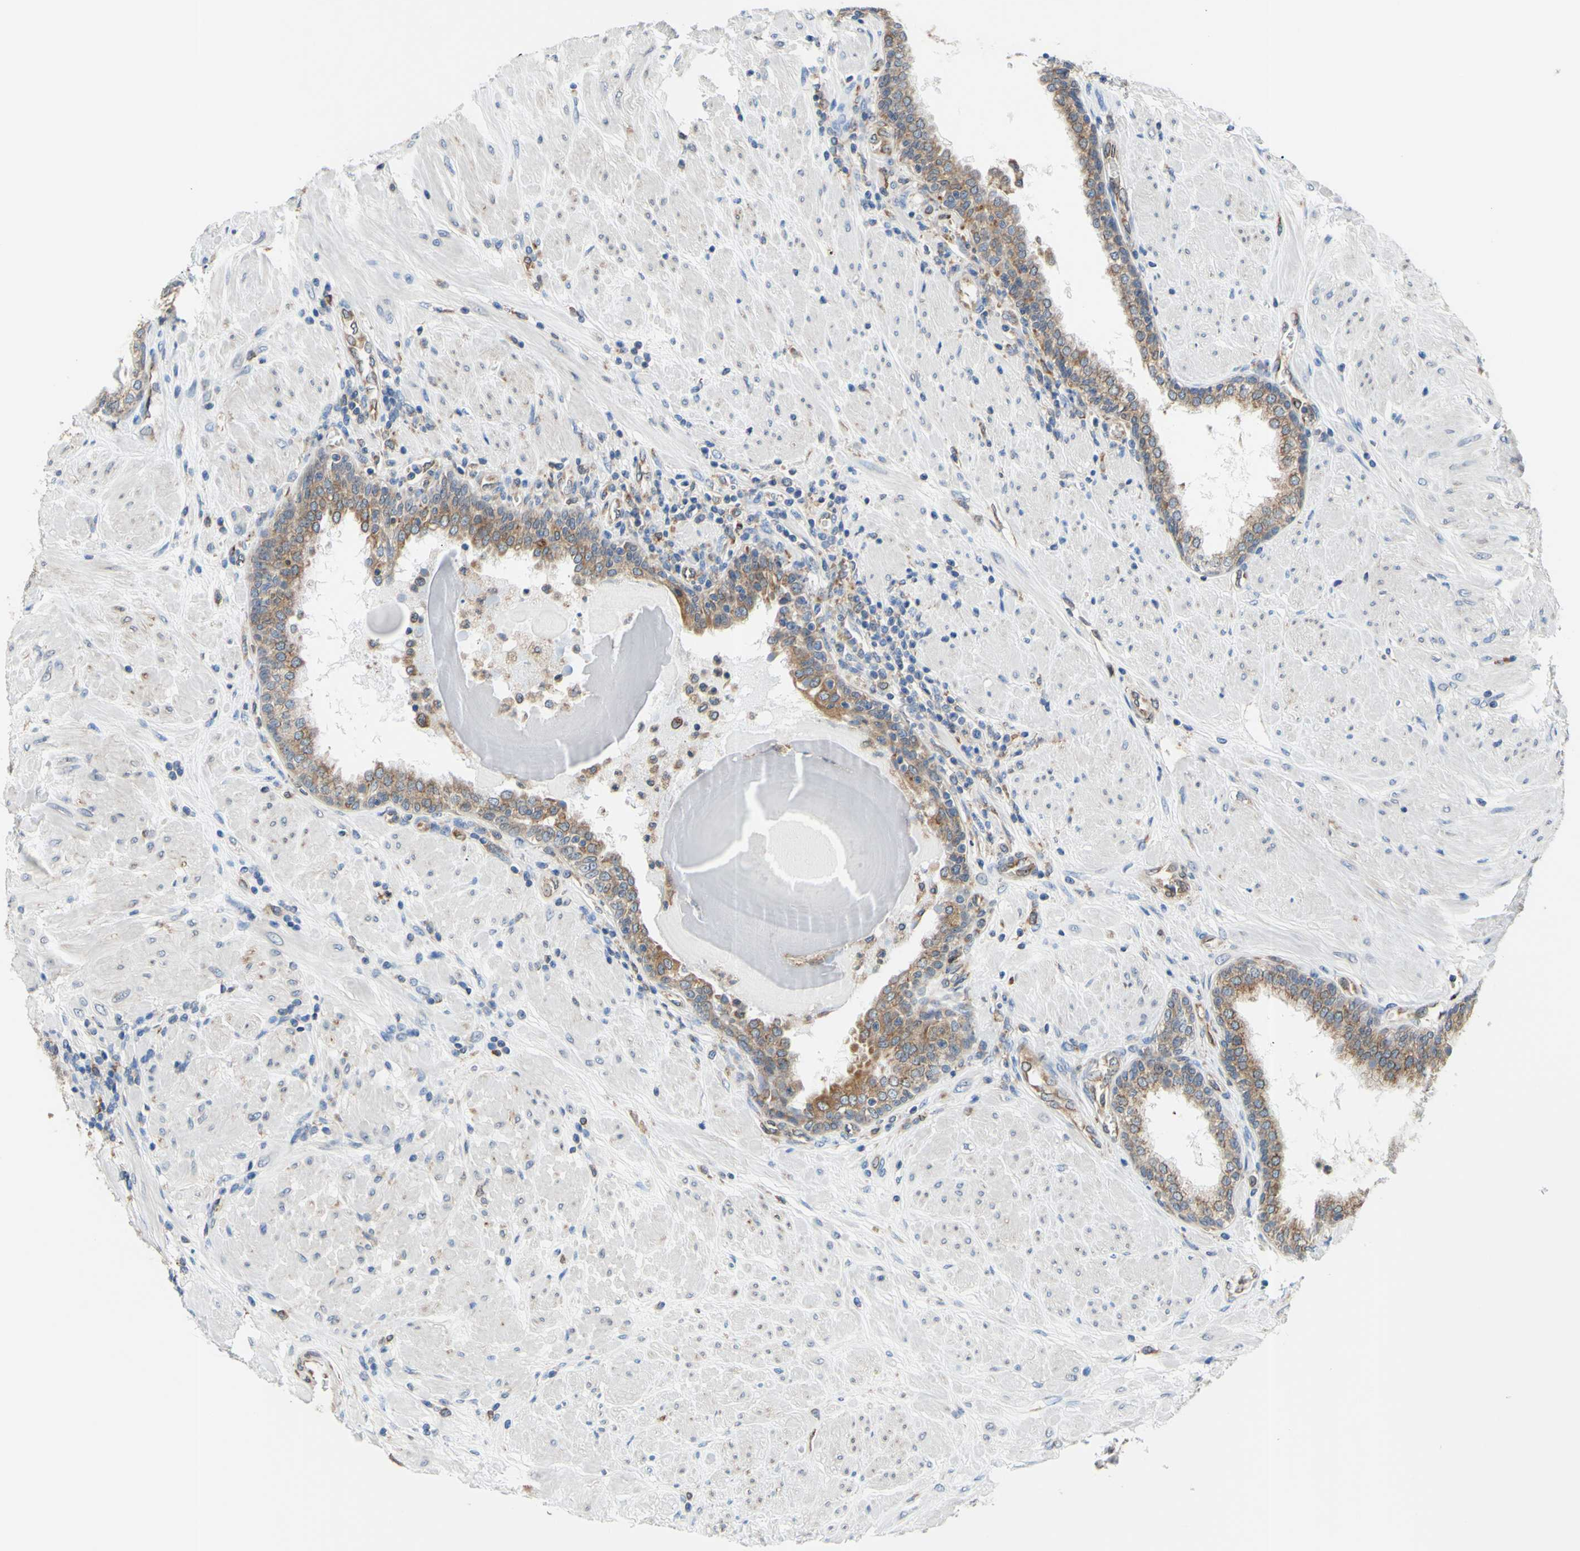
{"staining": {"intensity": "moderate", "quantity": ">75%", "location": "cytoplasmic/membranous"}, "tissue": "prostate", "cell_type": "Glandular cells", "image_type": "normal", "snomed": [{"axis": "morphology", "description": "Normal tissue, NOS"}, {"axis": "topography", "description": "Prostate"}], "caption": "A brown stain shows moderate cytoplasmic/membranous expression of a protein in glandular cells of normal human prostate.", "gene": "MGST2", "patient": {"sex": "male", "age": 51}}